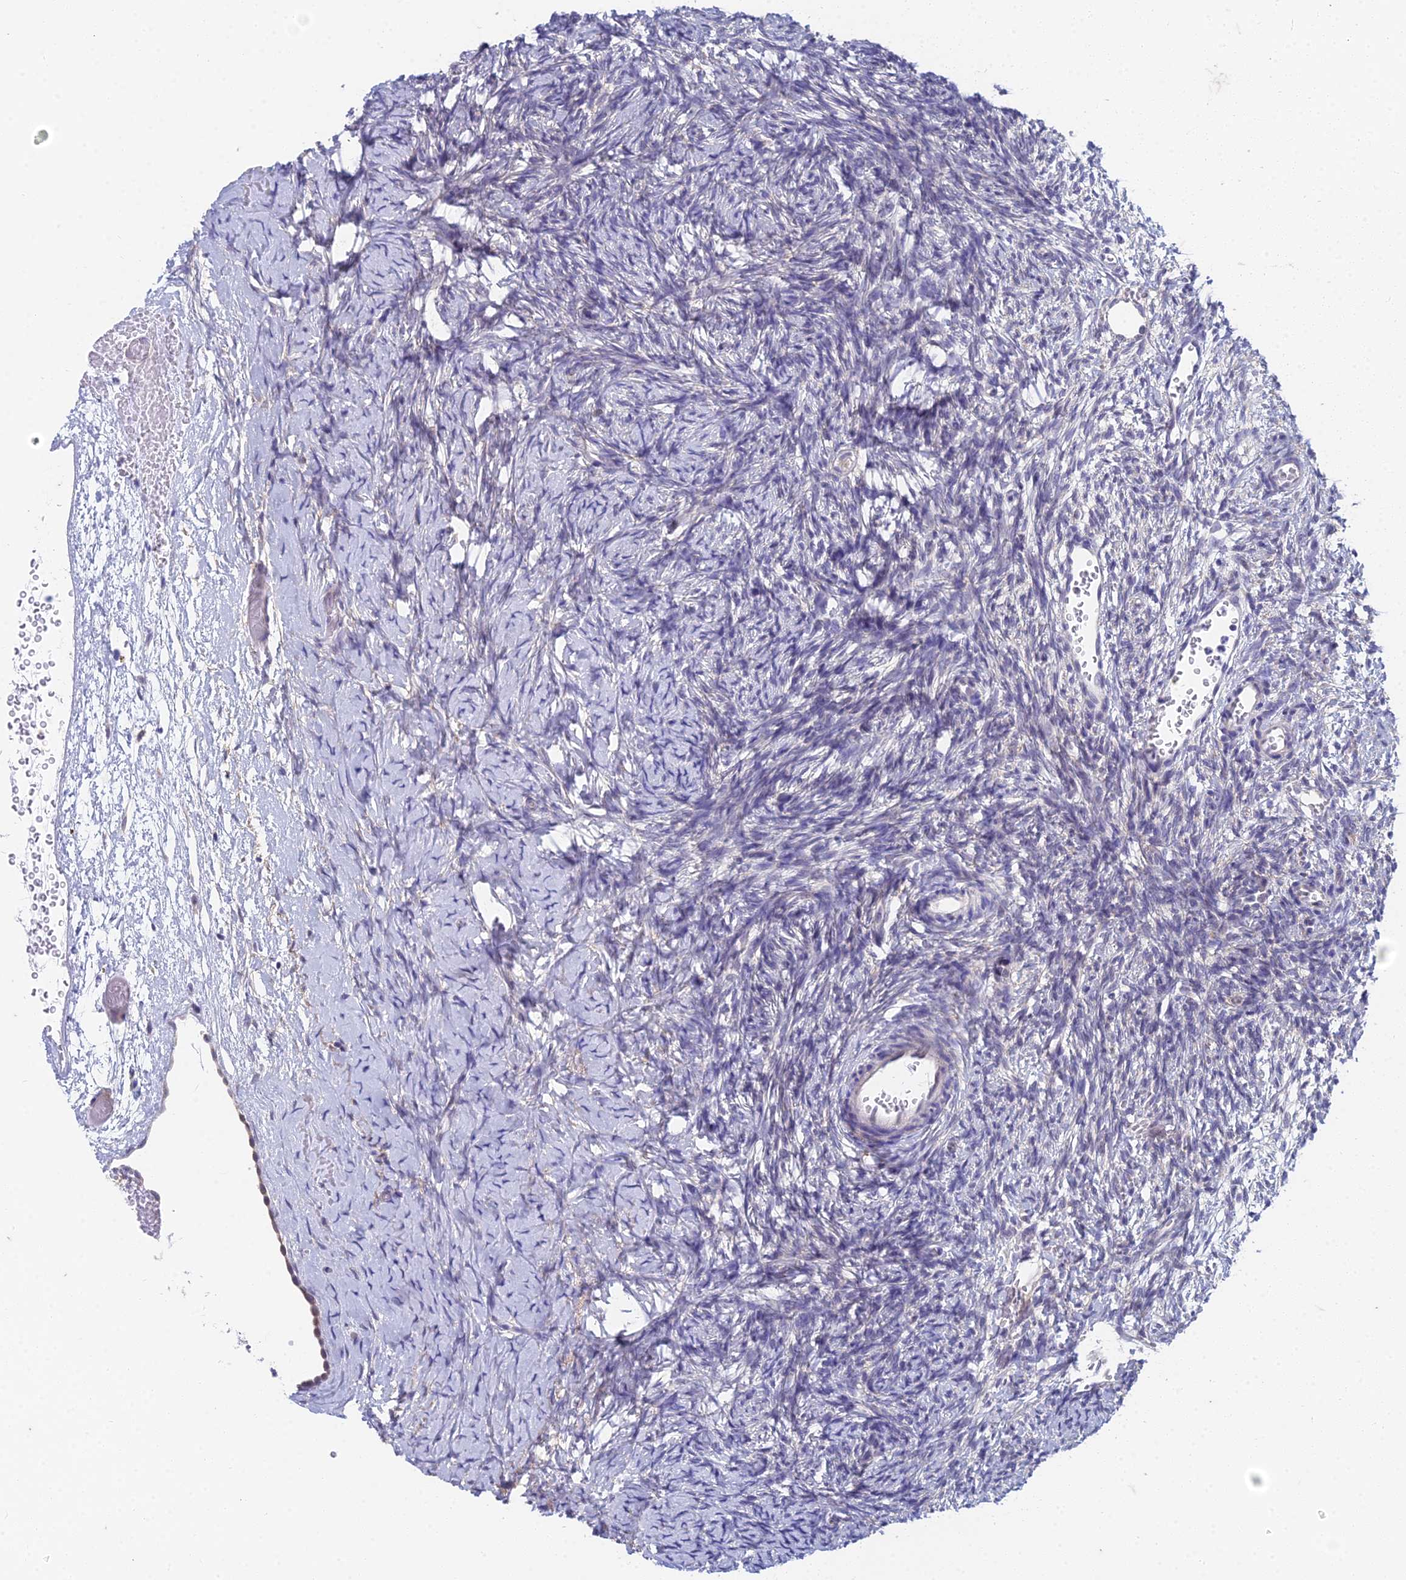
{"staining": {"intensity": "negative", "quantity": "none", "location": "none"}, "tissue": "ovary", "cell_type": "Follicle cells", "image_type": "normal", "snomed": [{"axis": "morphology", "description": "Normal tissue, NOS"}, {"axis": "topography", "description": "Ovary"}], "caption": "Normal ovary was stained to show a protein in brown. There is no significant expression in follicle cells.", "gene": "EEF2KMT", "patient": {"sex": "female", "age": 39}}